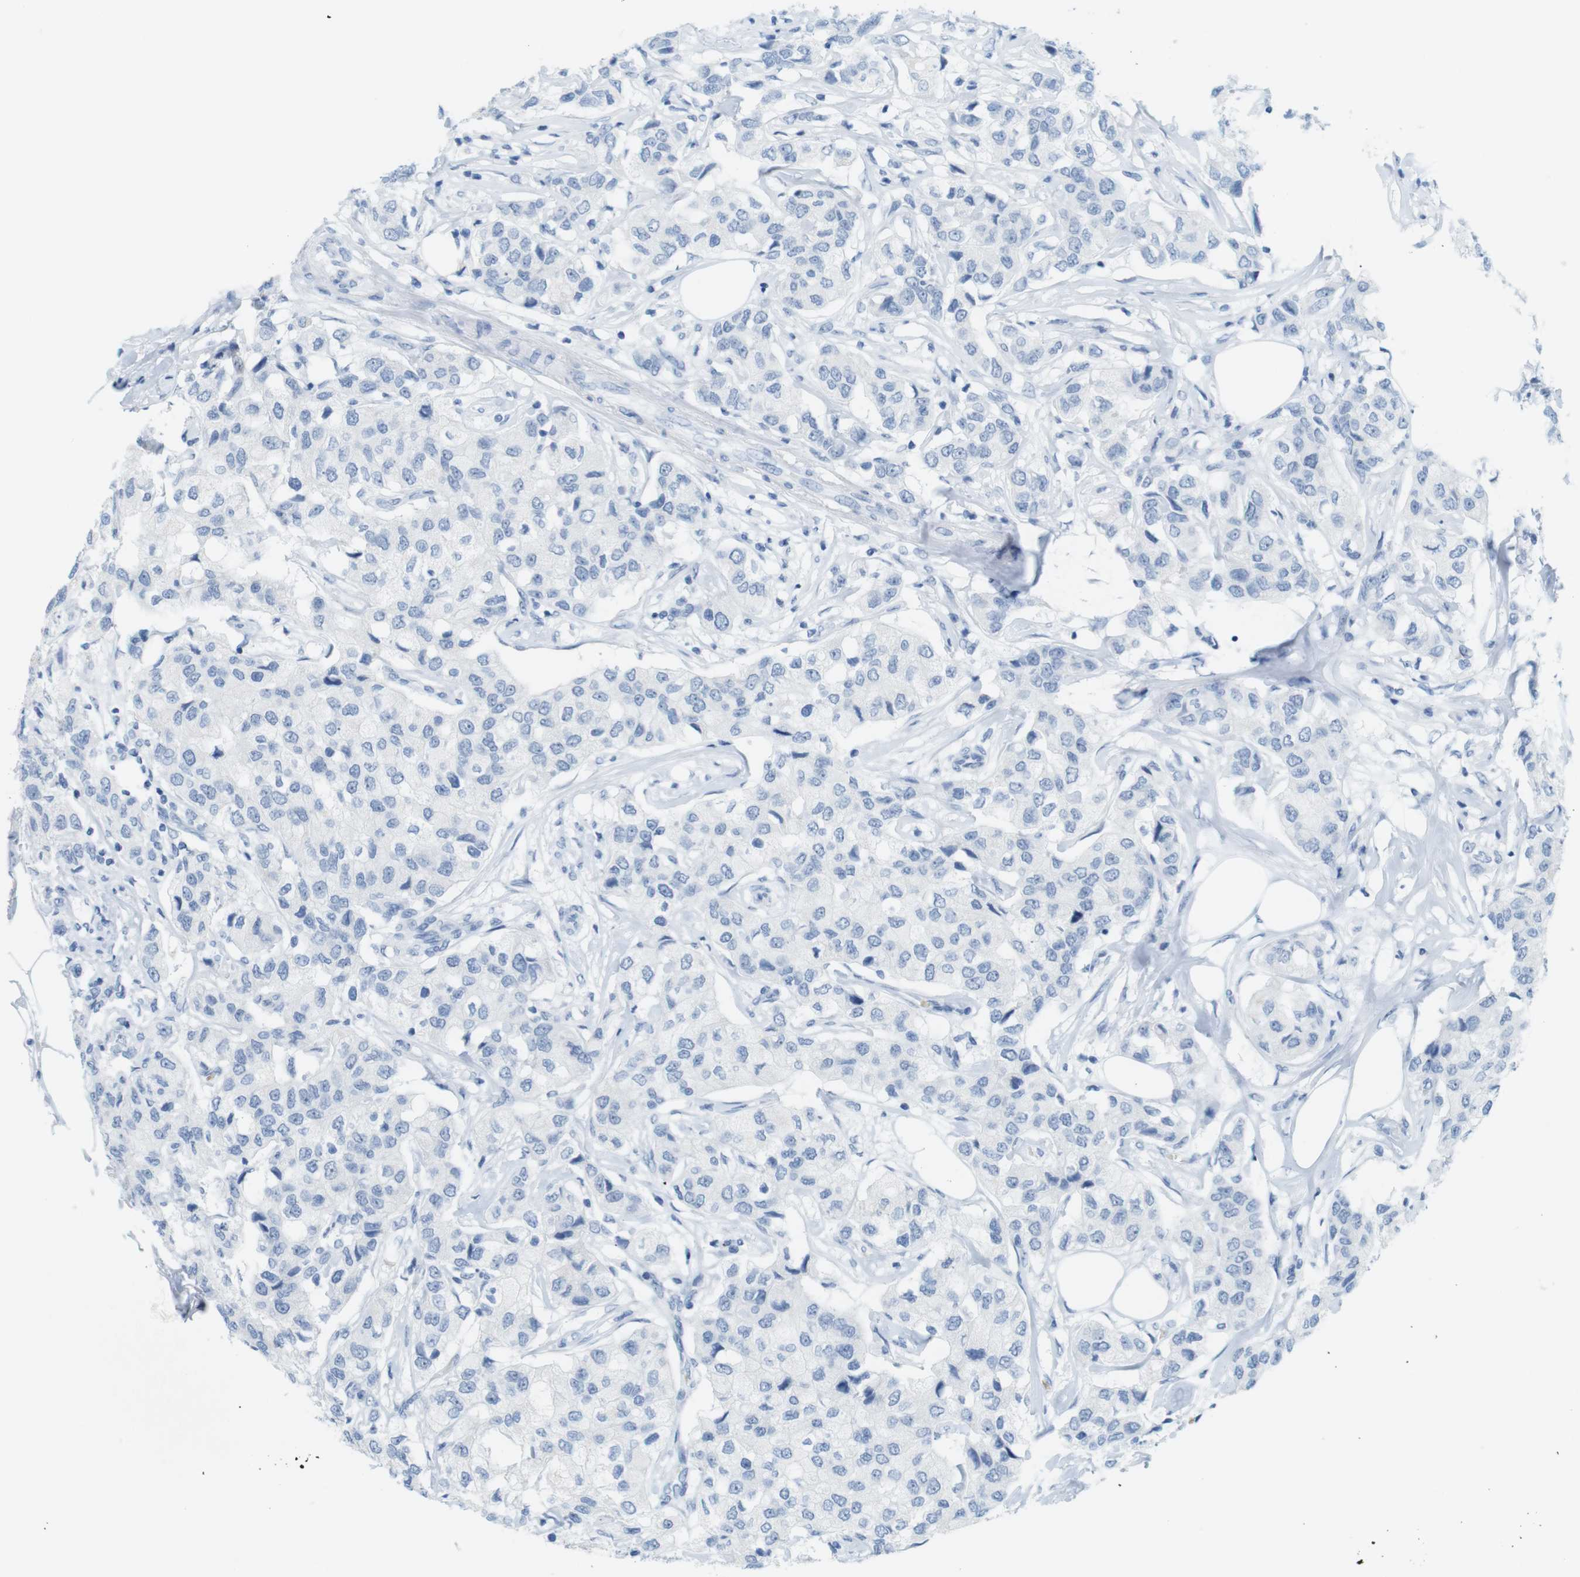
{"staining": {"intensity": "negative", "quantity": "none", "location": "none"}, "tissue": "breast cancer", "cell_type": "Tumor cells", "image_type": "cancer", "snomed": [{"axis": "morphology", "description": "Duct carcinoma"}, {"axis": "topography", "description": "Breast"}], "caption": "An IHC photomicrograph of breast cancer is shown. There is no staining in tumor cells of breast cancer.", "gene": "TNNT2", "patient": {"sex": "female", "age": 80}}